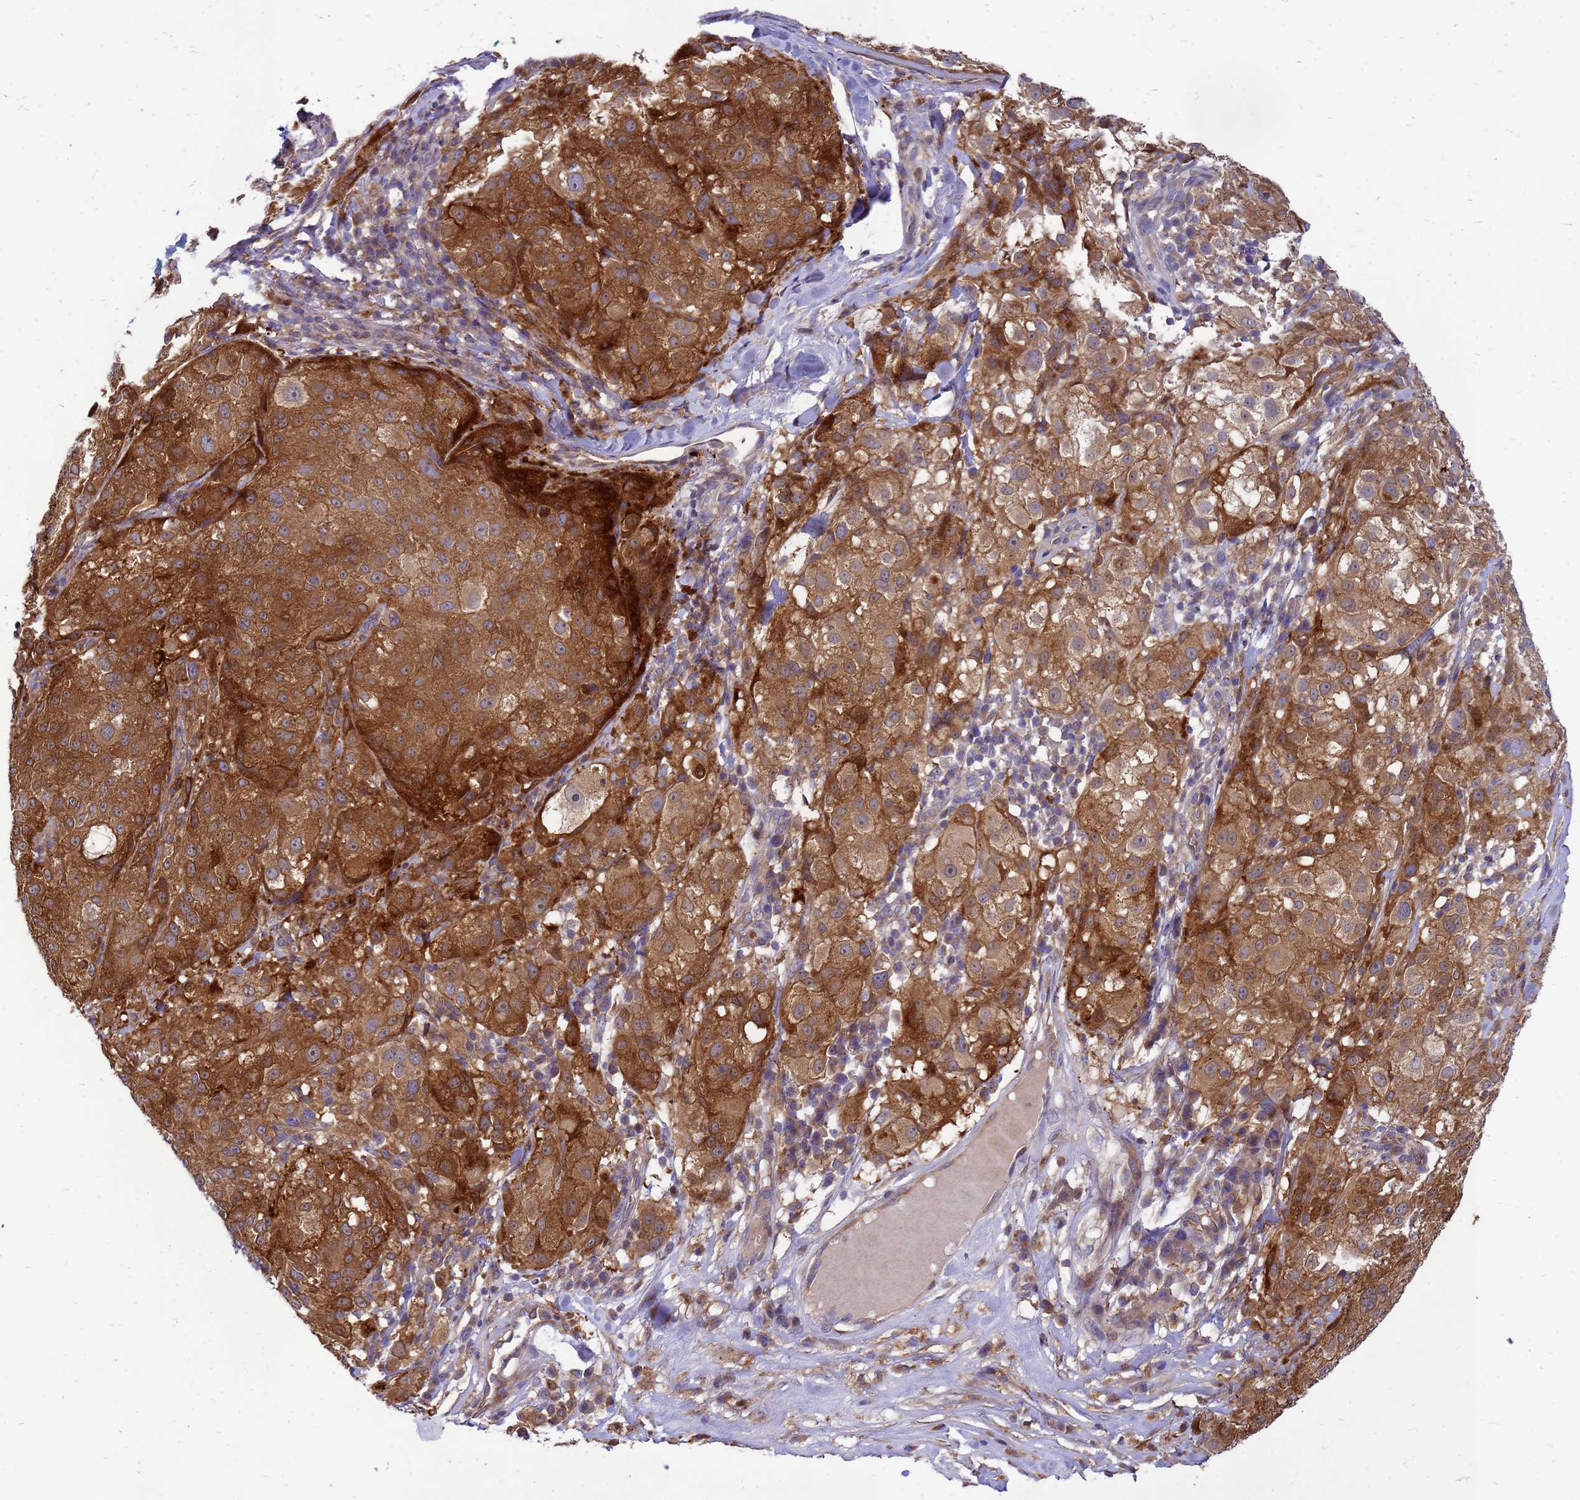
{"staining": {"intensity": "moderate", "quantity": ">75%", "location": "cytoplasmic/membranous"}, "tissue": "melanoma", "cell_type": "Tumor cells", "image_type": "cancer", "snomed": [{"axis": "morphology", "description": "Necrosis, NOS"}, {"axis": "morphology", "description": "Malignant melanoma, NOS"}, {"axis": "topography", "description": "Skin"}], "caption": "Melanoma stained with DAB (3,3'-diaminobenzidine) IHC shows medium levels of moderate cytoplasmic/membranous positivity in approximately >75% of tumor cells.", "gene": "RNF215", "patient": {"sex": "female", "age": 87}}